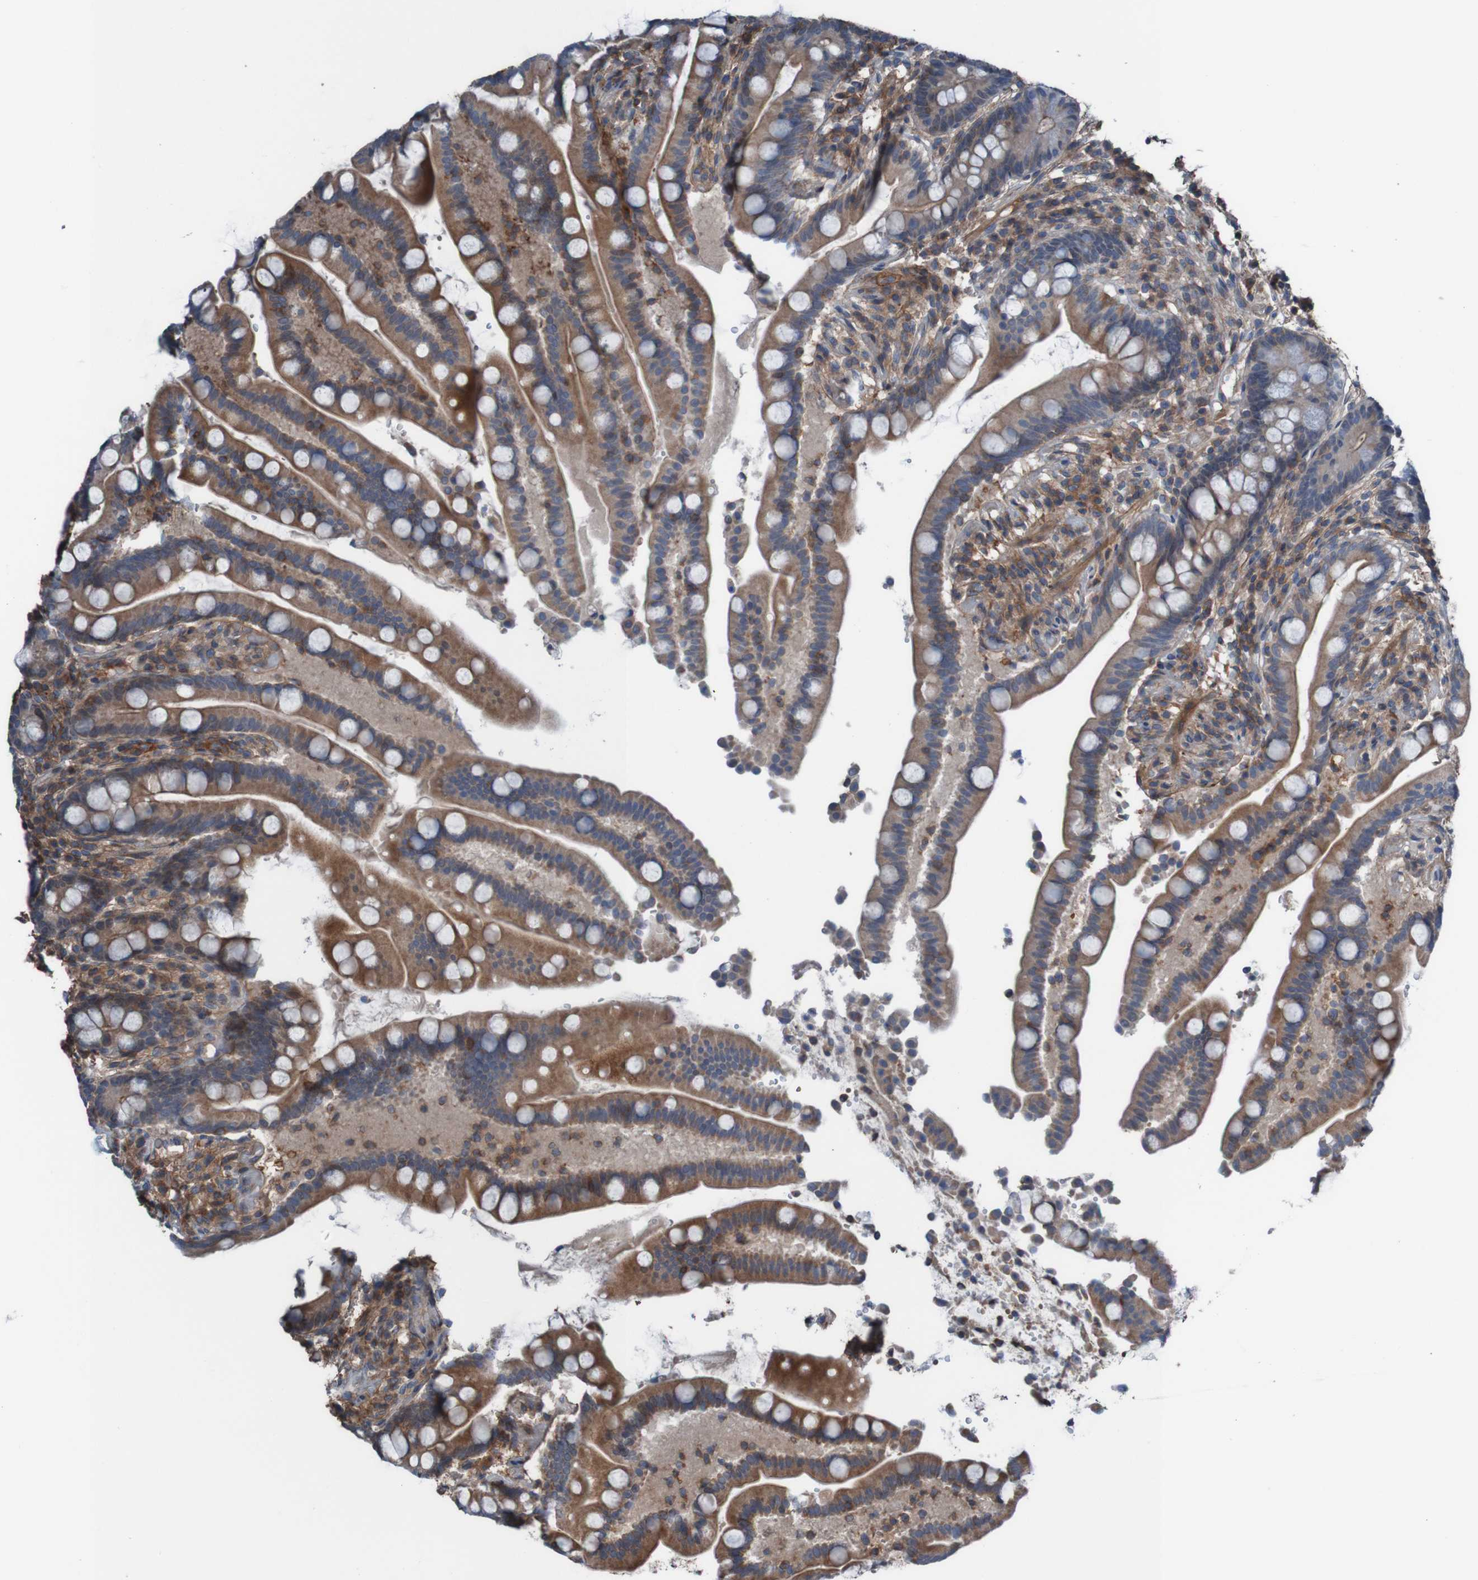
{"staining": {"intensity": "moderate", "quantity": ">75%", "location": "cytoplasmic/membranous"}, "tissue": "colon", "cell_type": "Endothelial cells", "image_type": "normal", "snomed": [{"axis": "morphology", "description": "Normal tissue, NOS"}, {"axis": "topography", "description": "Colon"}], "caption": "Immunohistochemistry of unremarkable human colon exhibits medium levels of moderate cytoplasmic/membranous staining in approximately >75% of endothelial cells. (DAB IHC with brightfield microscopy, high magnification).", "gene": "PDGFB", "patient": {"sex": "male", "age": 73}}